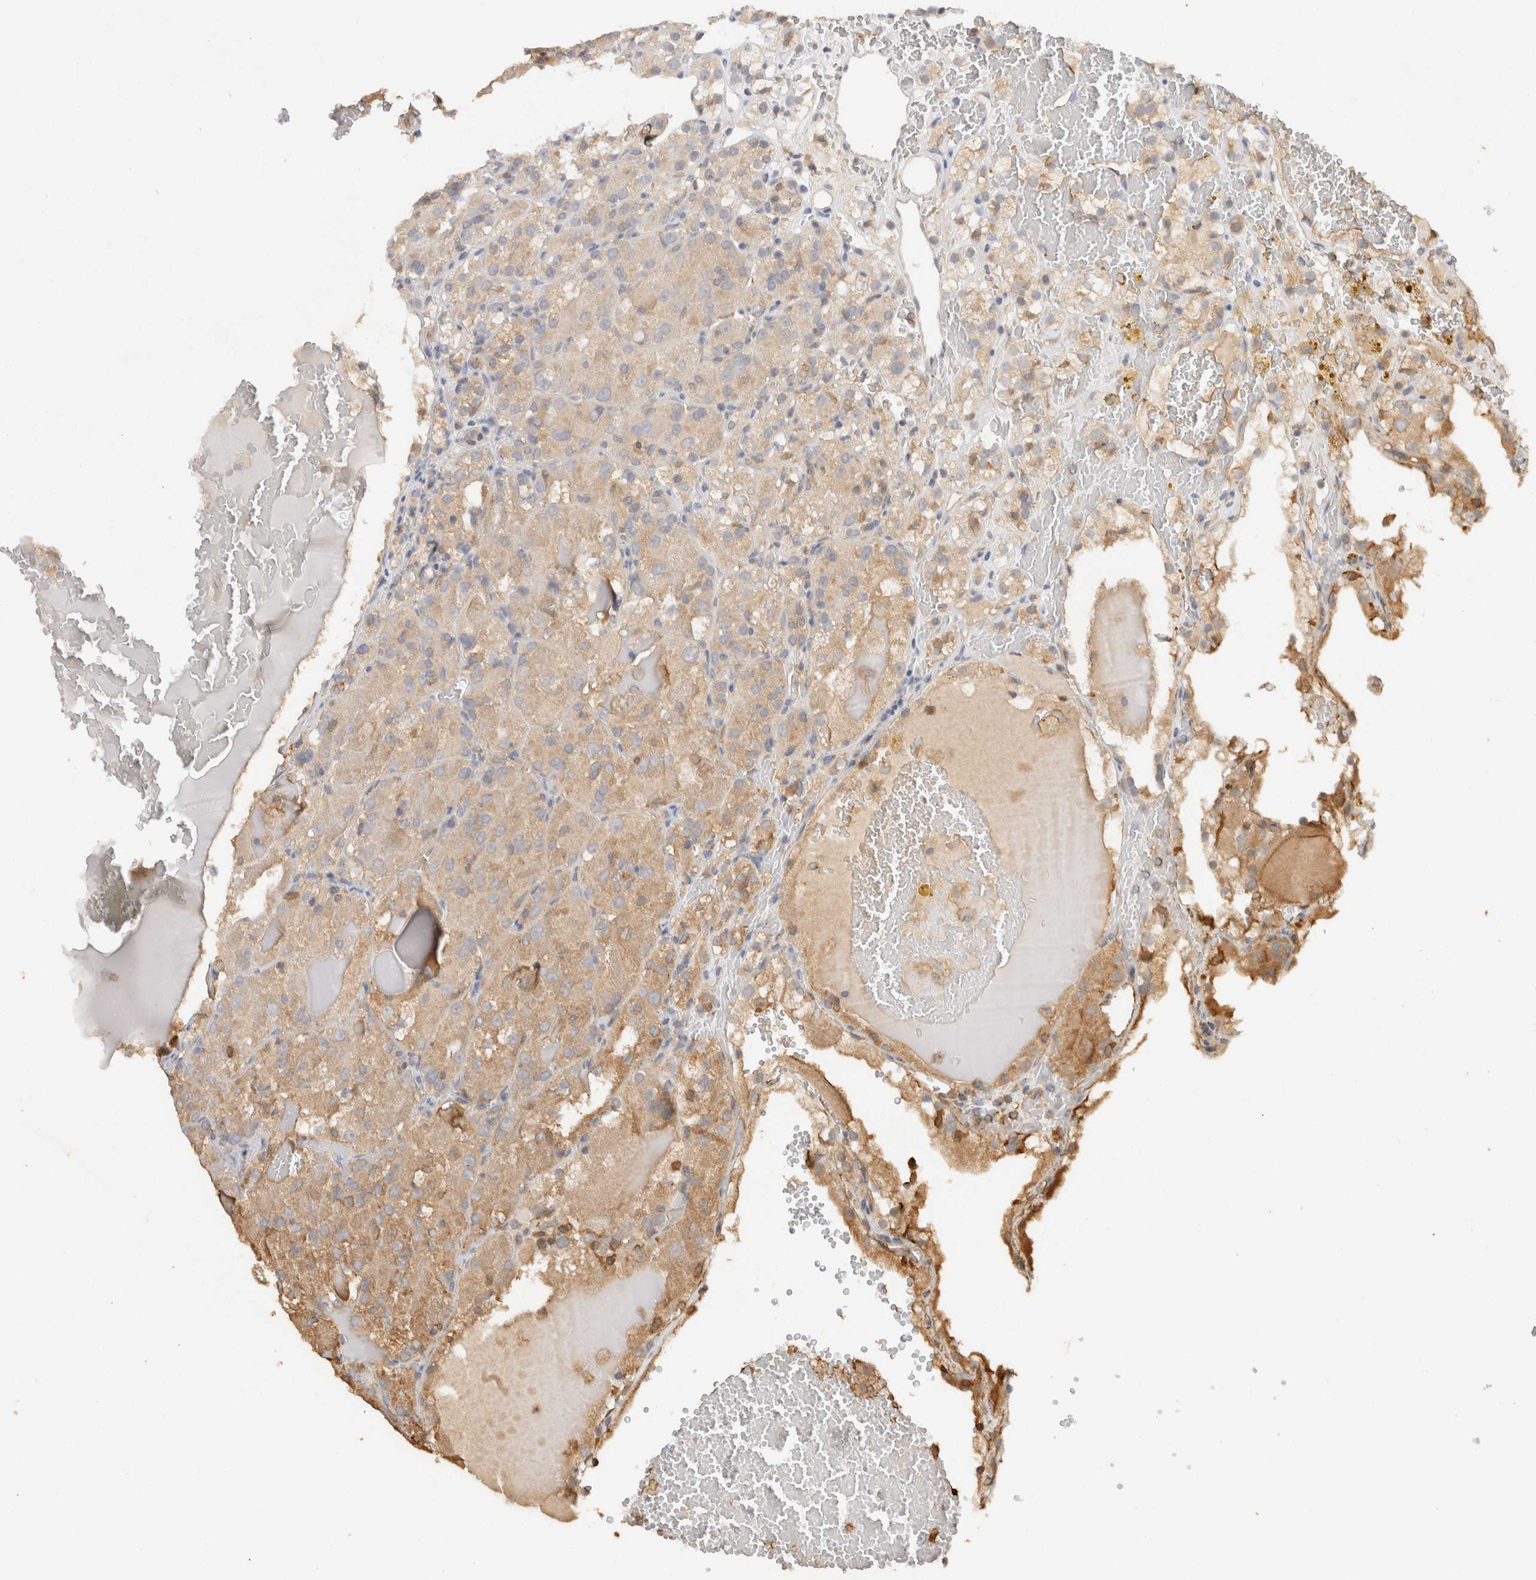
{"staining": {"intensity": "weak", "quantity": ">75%", "location": "cytoplasmic/membranous"}, "tissue": "renal cancer", "cell_type": "Tumor cells", "image_type": "cancer", "snomed": [{"axis": "morphology", "description": "Normal tissue, NOS"}, {"axis": "morphology", "description": "Adenocarcinoma, NOS"}, {"axis": "topography", "description": "Kidney"}], "caption": "This histopathology image demonstrates renal adenocarcinoma stained with immunohistochemistry (IHC) to label a protein in brown. The cytoplasmic/membranous of tumor cells show weak positivity for the protein. Nuclei are counter-stained blue.", "gene": "YWHAH", "patient": {"sex": "male", "age": 61}}